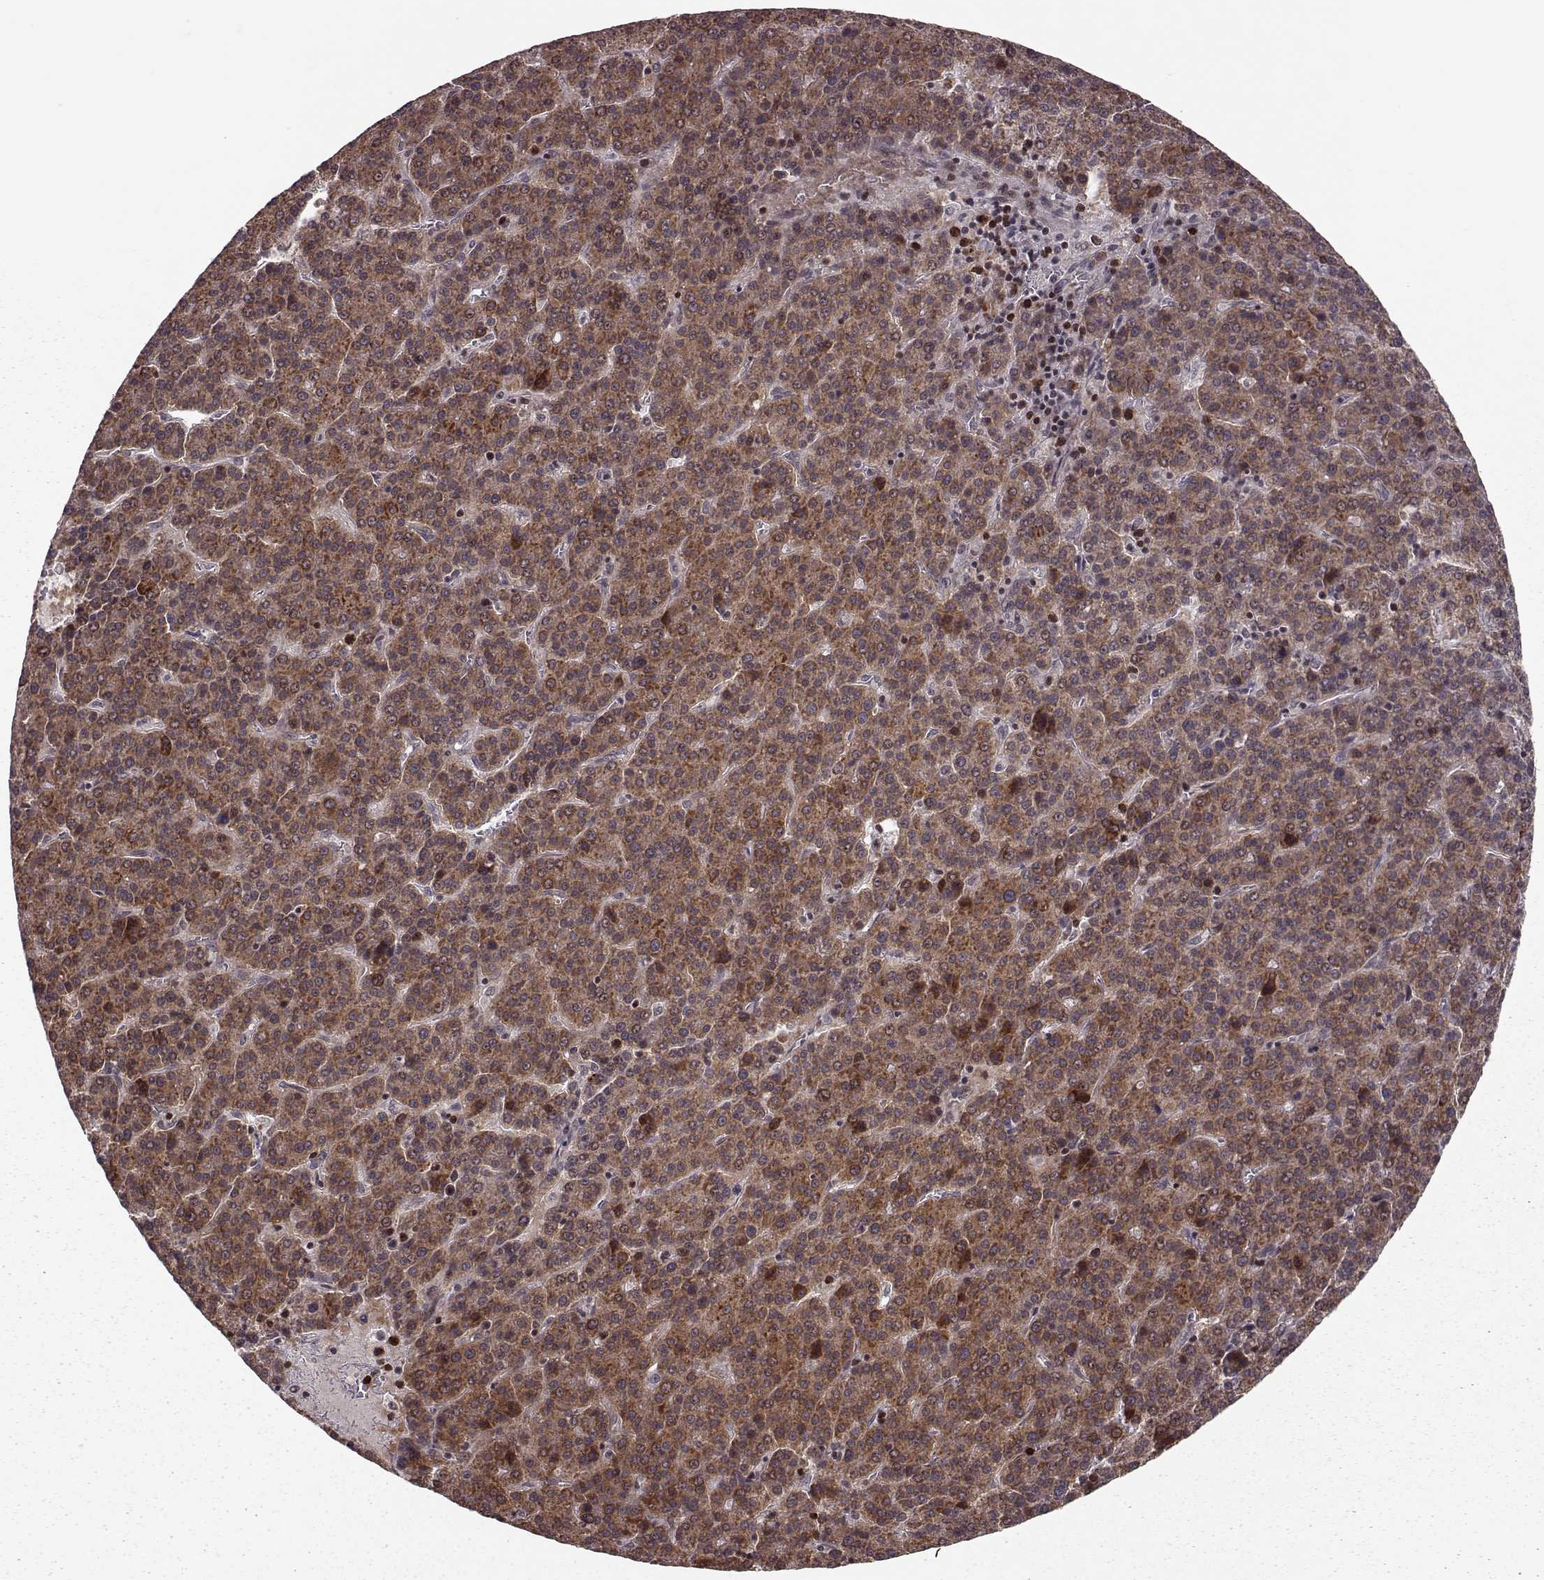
{"staining": {"intensity": "strong", "quantity": ">75%", "location": "cytoplasmic/membranous"}, "tissue": "liver cancer", "cell_type": "Tumor cells", "image_type": "cancer", "snomed": [{"axis": "morphology", "description": "Carcinoma, Hepatocellular, NOS"}, {"axis": "topography", "description": "Liver"}], "caption": "Human liver cancer (hepatocellular carcinoma) stained for a protein (brown) shows strong cytoplasmic/membranous positive staining in approximately >75% of tumor cells.", "gene": "ELOVL5", "patient": {"sex": "female", "age": 58}}